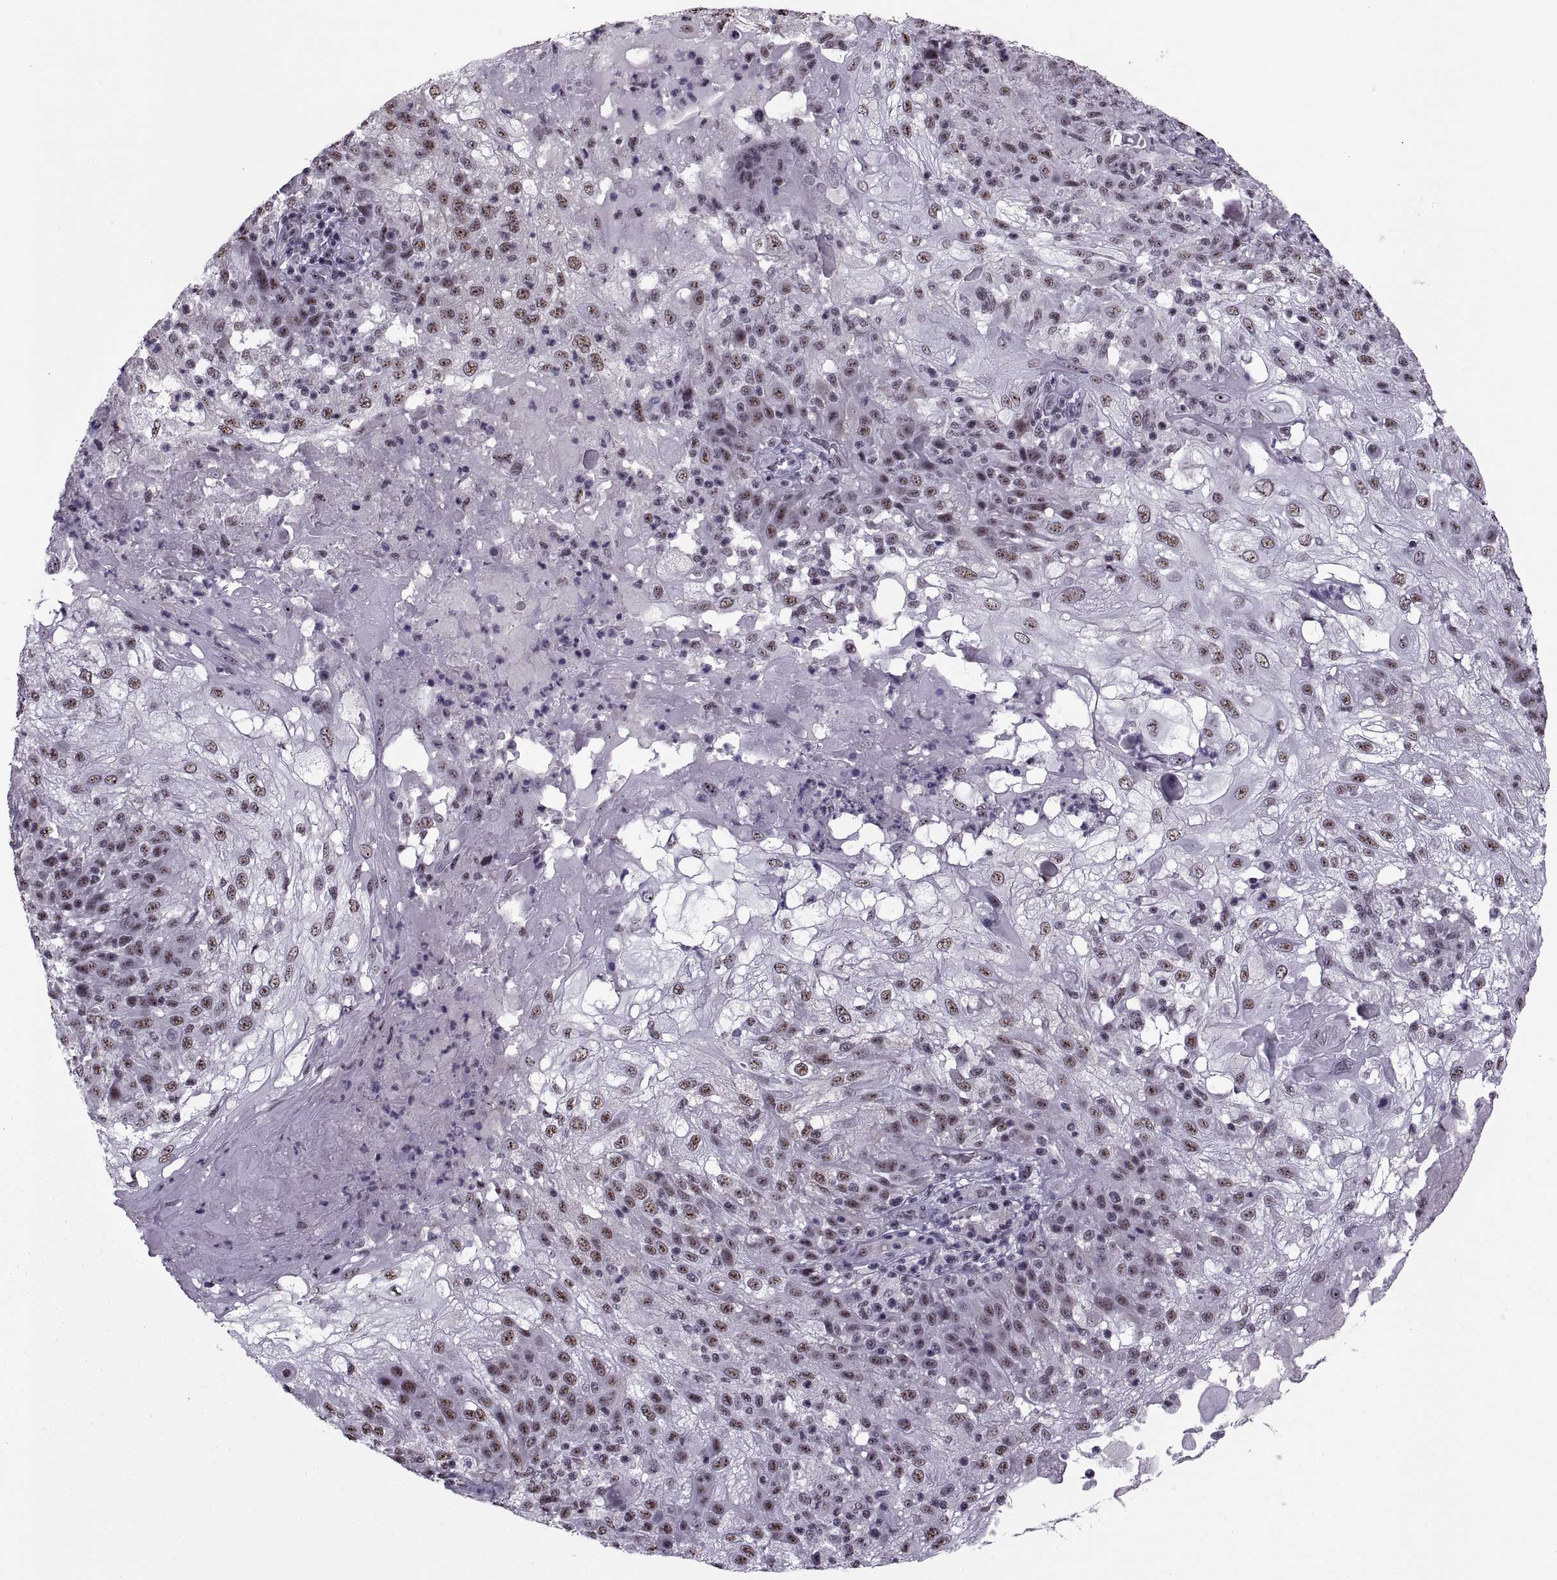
{"staining": {"intensity": "moderate", "quantity": ">75%", "location": "nuclear"}, "tissue": "skin cancer", "cell_type": "Tumor cells", "image_type": "cancer", "snomed": [{"axis": "morphology", "description": "Normal tissue, NOS"}, {"axis": "morphology", "description": "Squamous cell carcinoma, NOS"}, {"axis": "topography", "description": "Skin"}], "caption": "Protein staining displays moderate nuclear staining in approximately >75% of tumor cells in squamous cell carcinoma (skin).", "gene": "MAGEA4", "patient": {"sex": "female", "age": 83}}